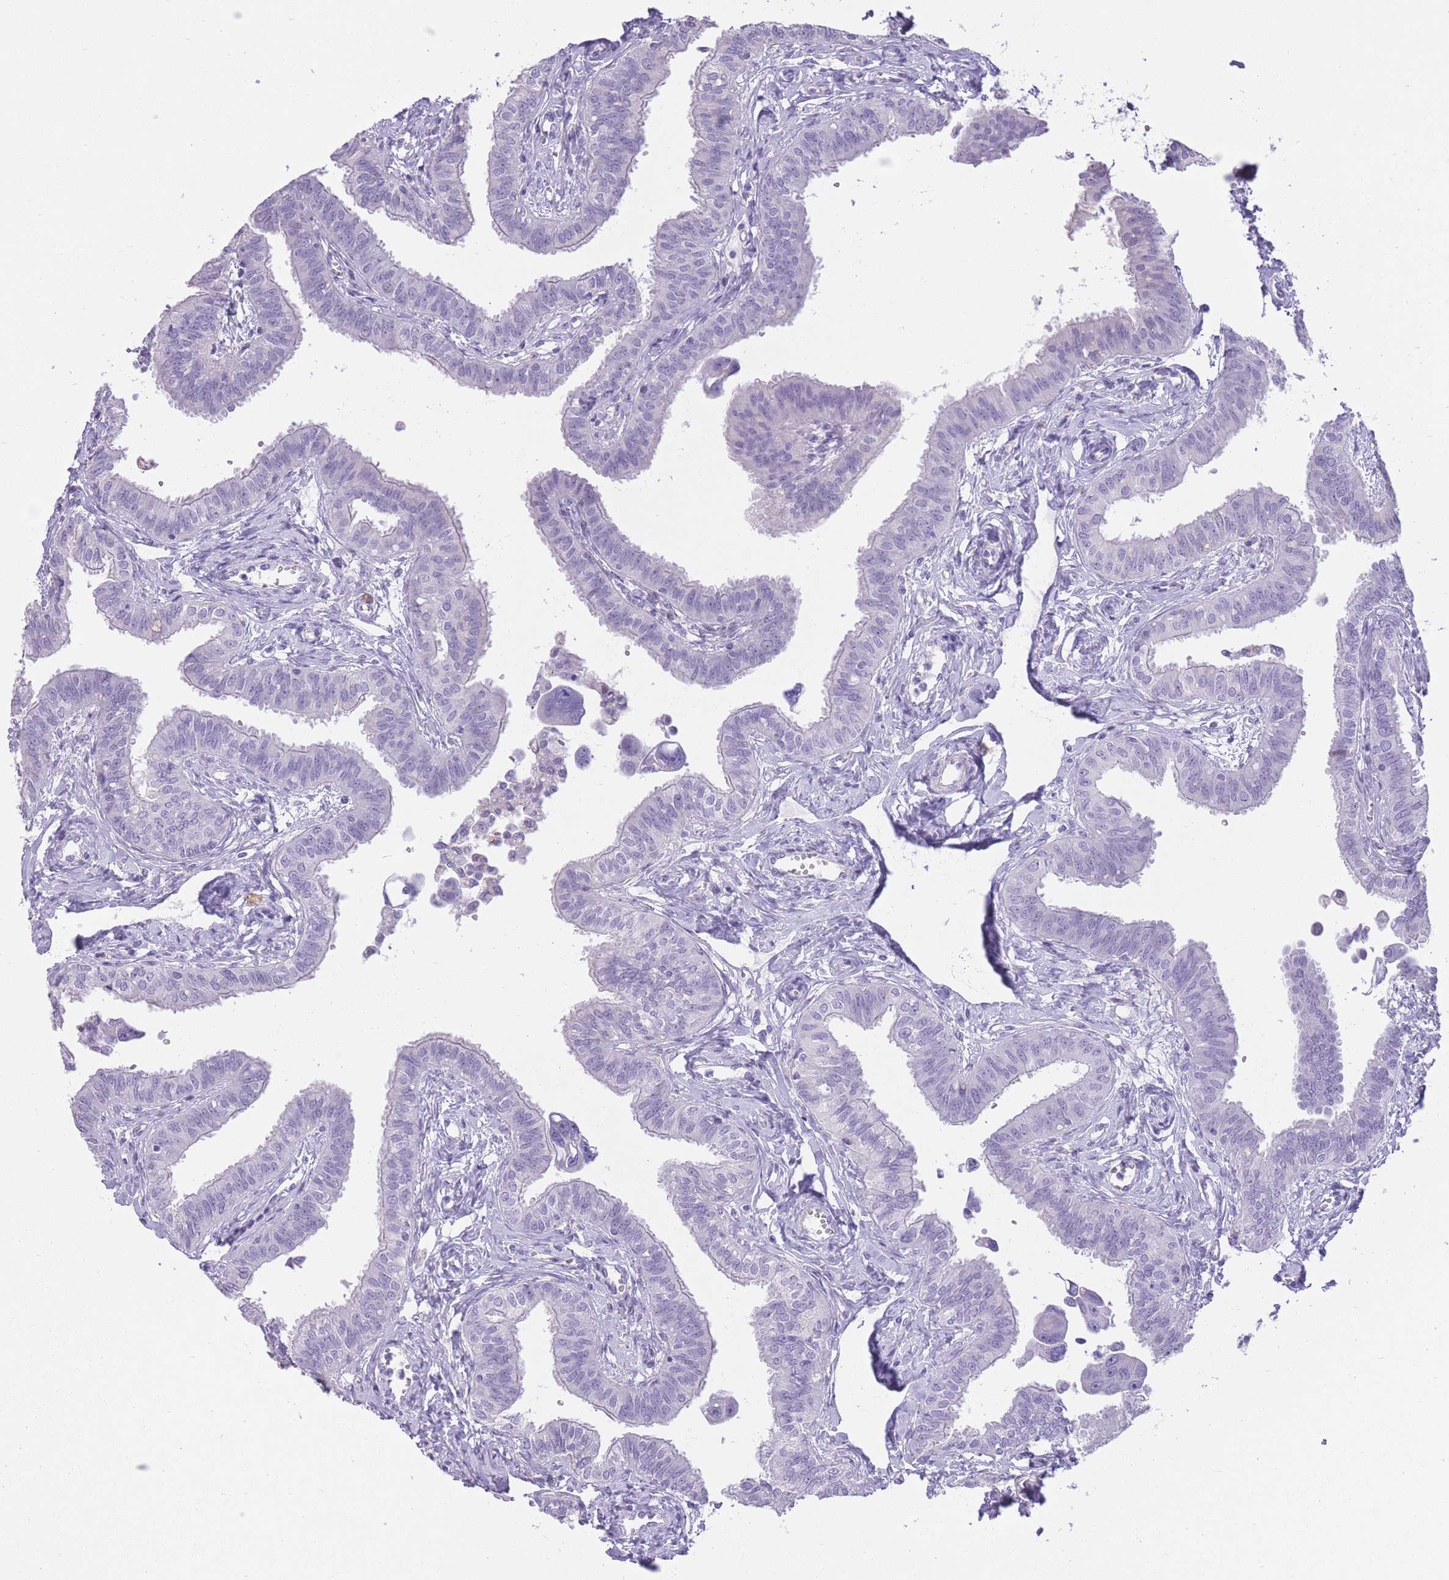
{"staining": {"intensity": "negative", "quantity": "none", "location": "none"}, "tissue": "fallopian tube", "cell_type": "Glandular cells", "image_type": "normal", "snomed": [{"axis": "morphology", "description": "Normal tissue, NOS"}, {"axis": "morphology", "description": "Carcinoma, NOS"}, {"axis": "topography", "description": "Fallopian tube"}, {"axis": "topography", "description": "Ovary"}], "caption": "Photomicrograph shows no significant protein expression in glandular cells of unremarkable fallopian tube.", "gene": "WDR70", "patient": {"sex": "female", "age": 59}}